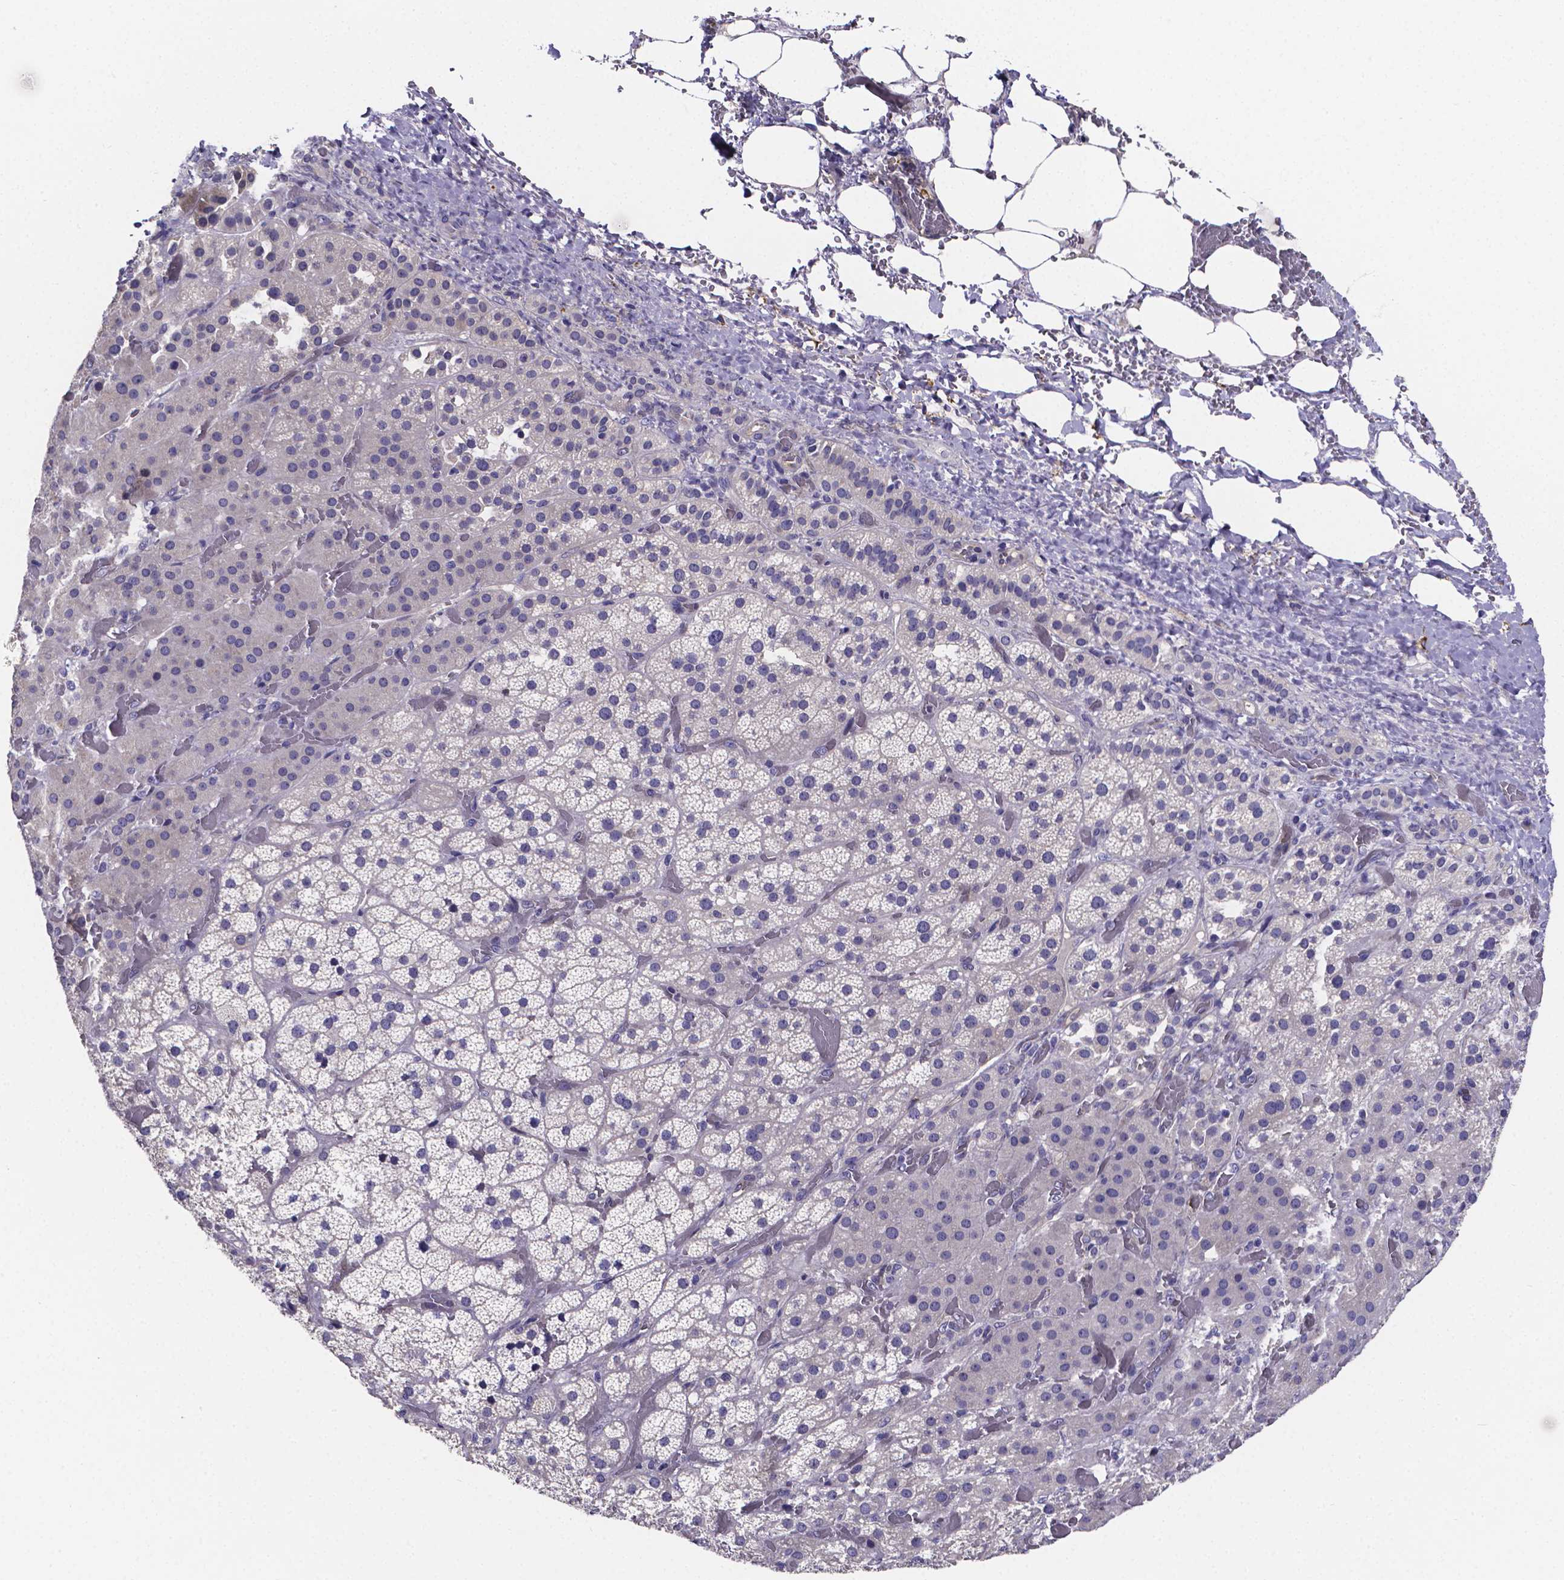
{"staining": {"intensity": "negative", "quantity": "none", "location": "none"}, "tissue": "adrenal gland", "cell_type": "Glandular cells", "image_type": "normal", "snomed": [{"axis": "morphology", "description": "Normal tissue, NOS"}, {"axis": "topography", "description": "Adrenal gland"}], "caption": "Immunohistochemistry (IHC) histopathology image of normal adrenal gland stained for a protein (brown), which displays no expression in glandular cells. (Brightfield microscopy of DAB (3,3'-diaminobenzidine) immunohistochemistry (IHC) at high magnification).", "gene": "SFRP4", "patient": {"sex": "male", "age": 57}}